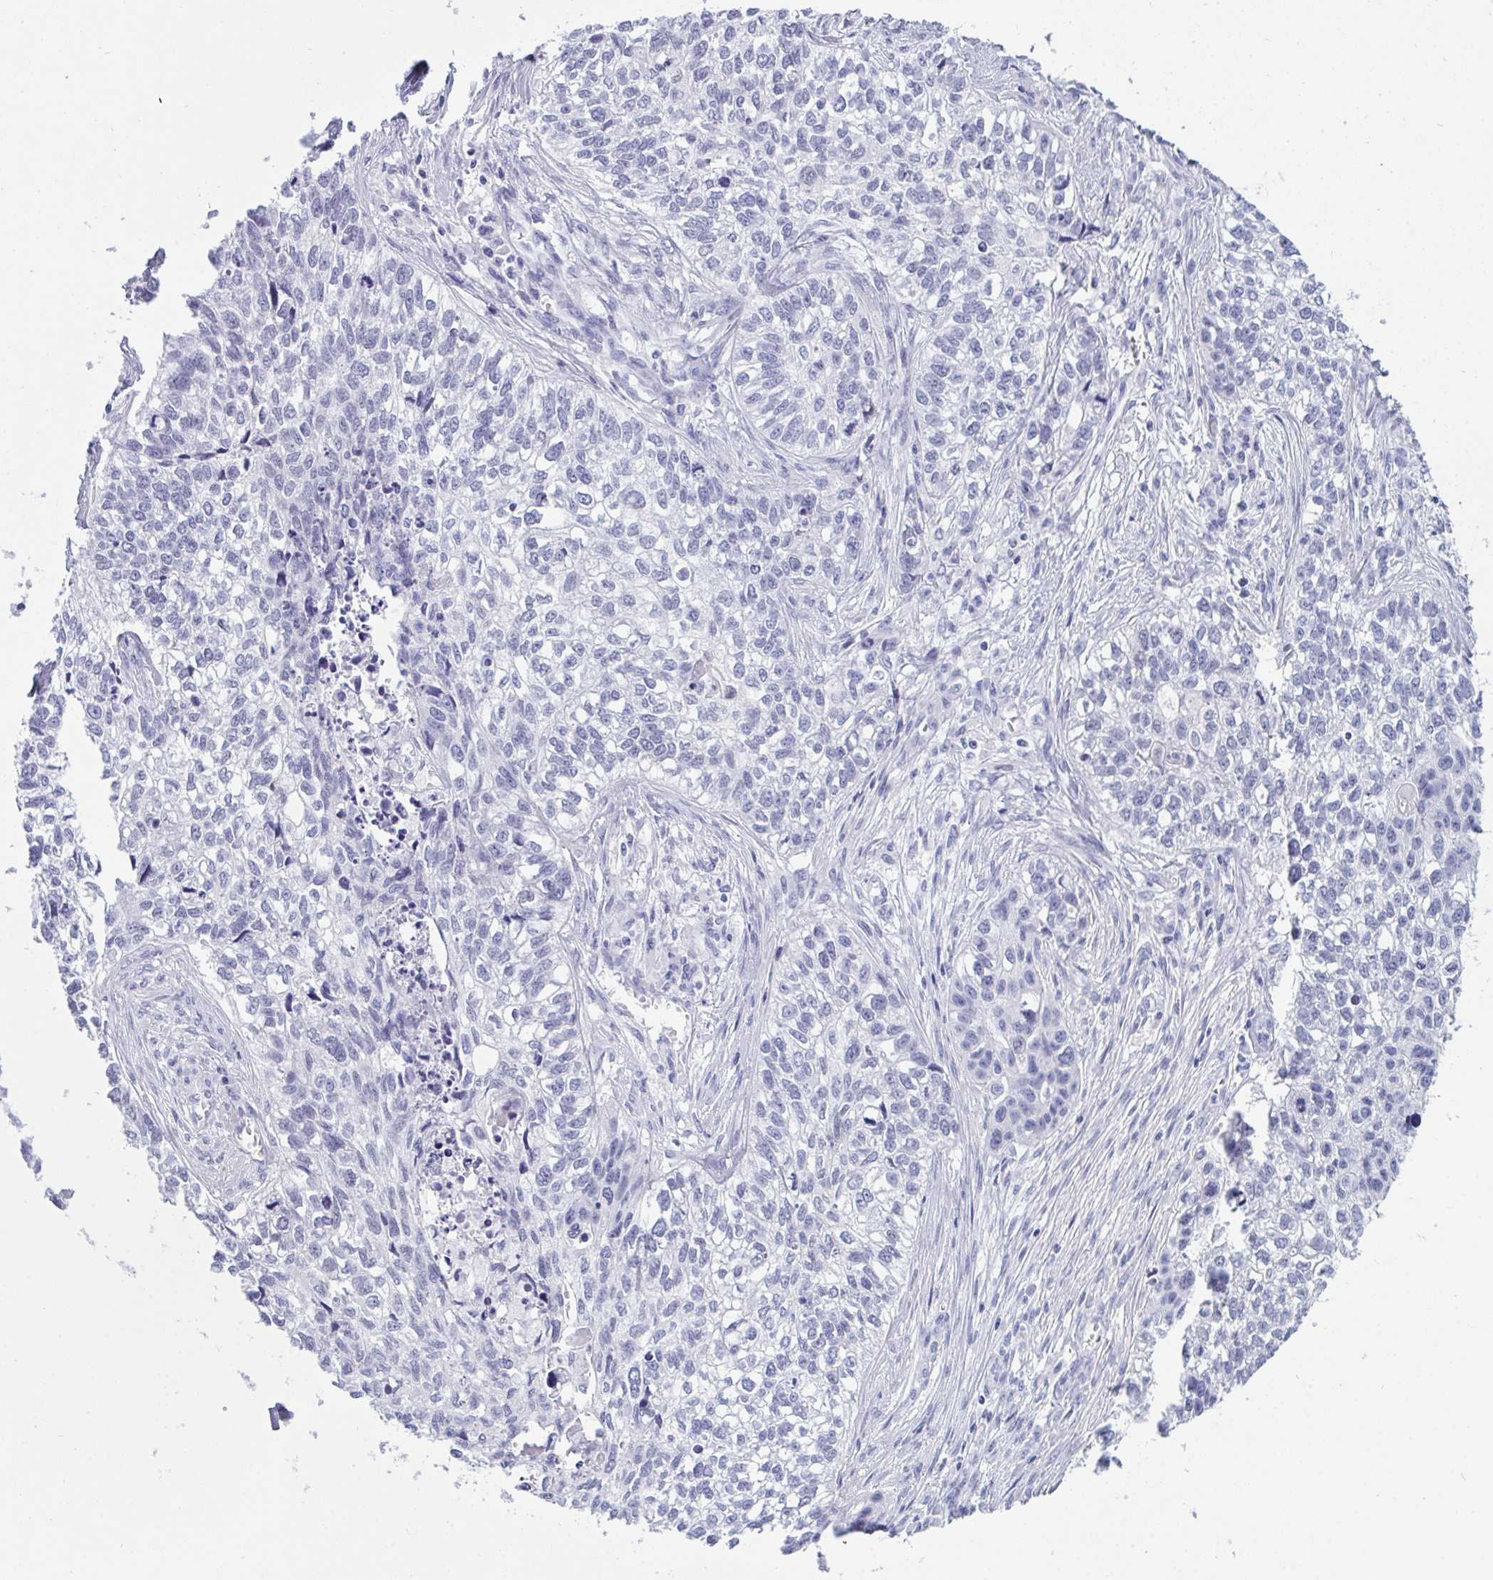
{"staining": {"intensity": "negative", "quantity": "none", "location": "none"}, "tissue": "lung cancer", "cell_type": "Tumor cells", "image_type": "cancer", "snomed": [{"axis": "morphology", "description": "Squamous cell carcinoma, NOS"}, {"axis": "topography", "description": "Lung"}], "caption": "An image of squamous cell carcinoma (lung) stained for a protein displays no brown staining in tumor cells.", "gene": "PRDM9", "patient": {"sex": "male", "age": 74}}